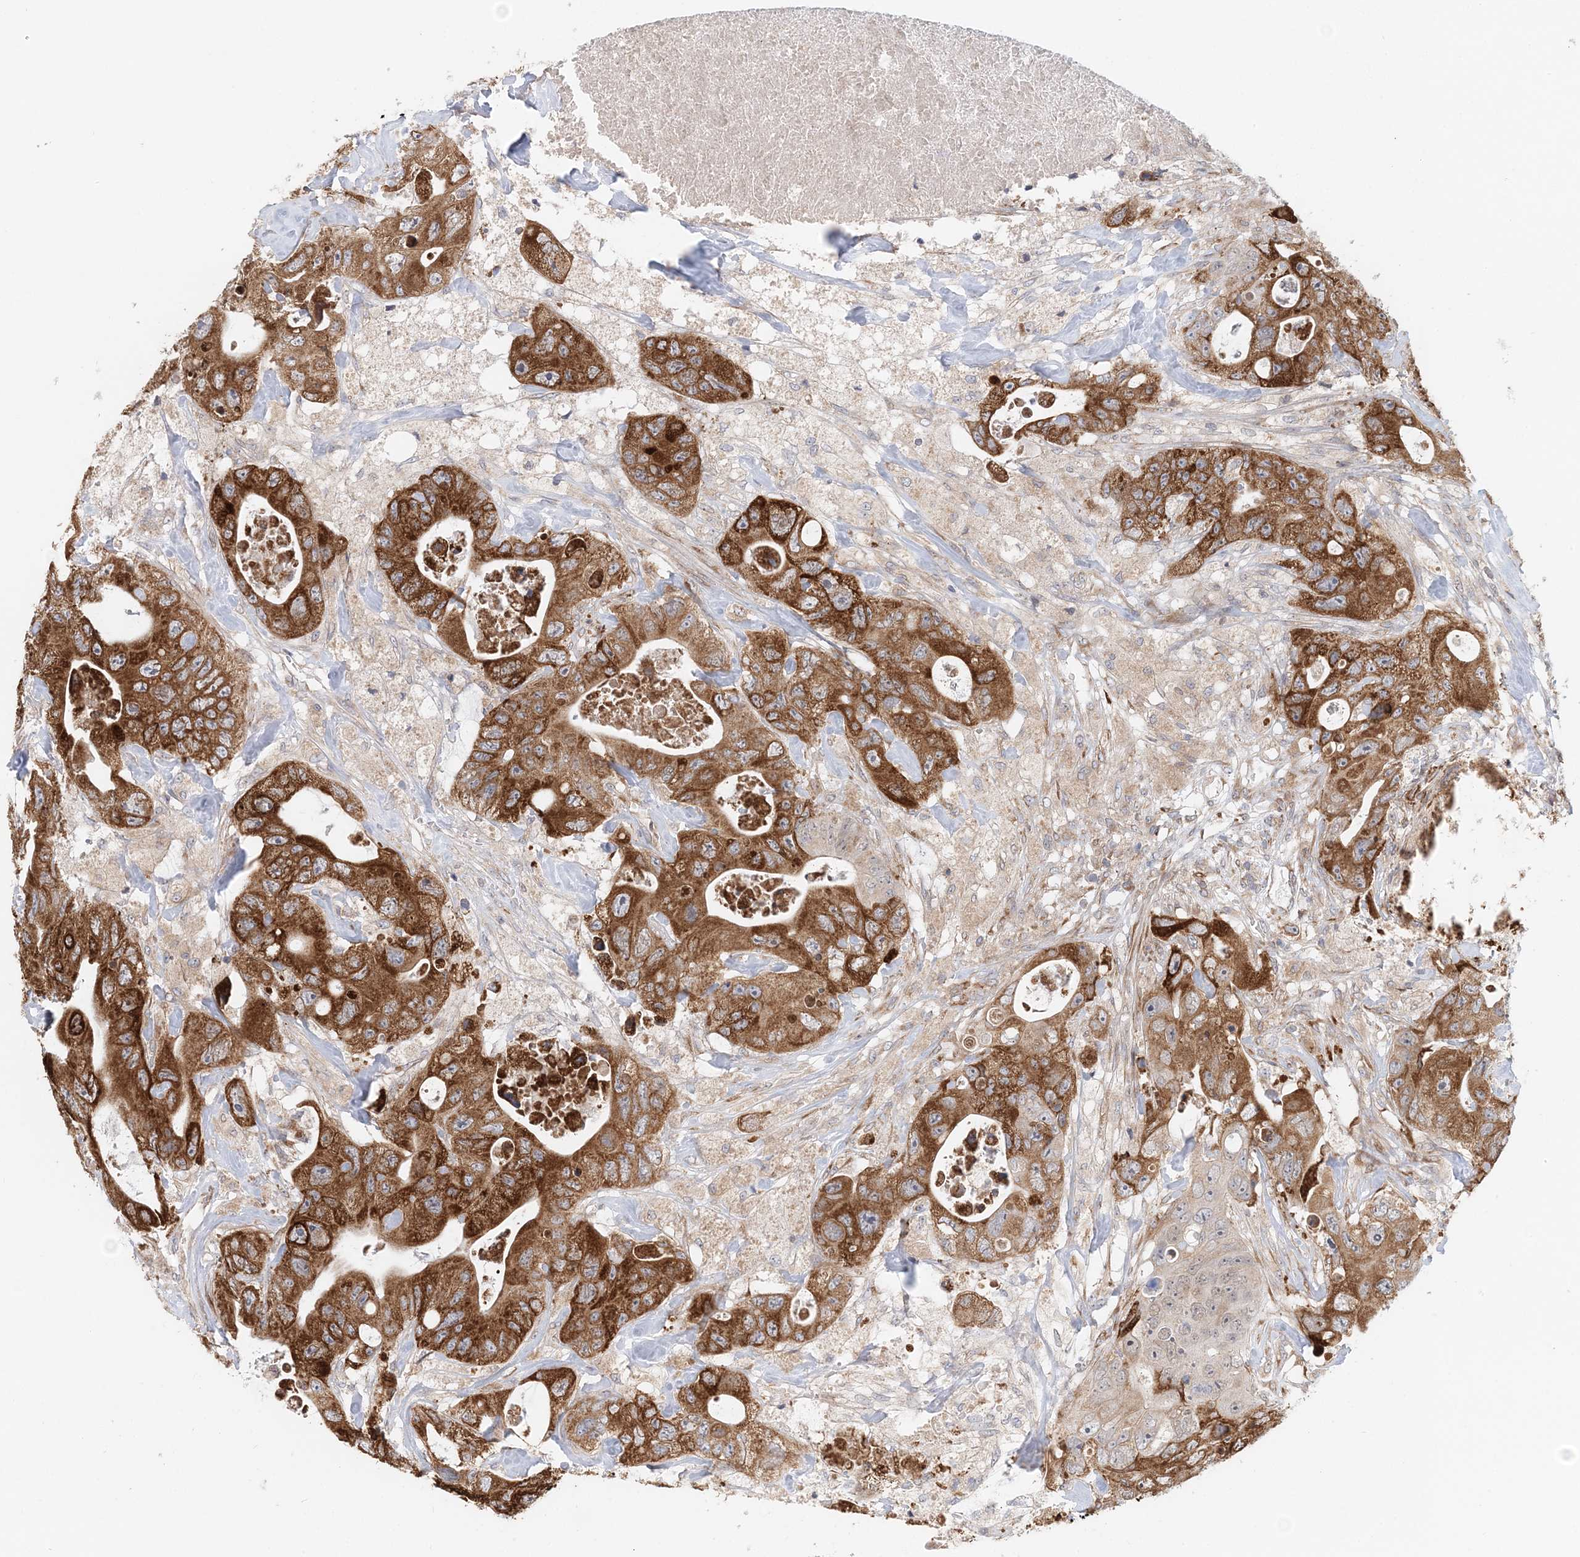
{"staining": {"intensity": "strong", "quantity": ">75%", "location": "cytoplasmic/membranous"}, "tissue": "colorectal cancer", "cell_type": "Tumor cells", "image_type": "cancer", "snomed": [{"axis": "morphology", "description": "Adenocarcinoma, NOS"}, {"axis": "topography", "description": "Colon"}], "caption": "Human adenocarcinoma (colorectal) stained with a protein marker shows strong staining in tumor cells.", "gene": "PCYOX1L", "patient": {"sex": "female", "age": 46}}